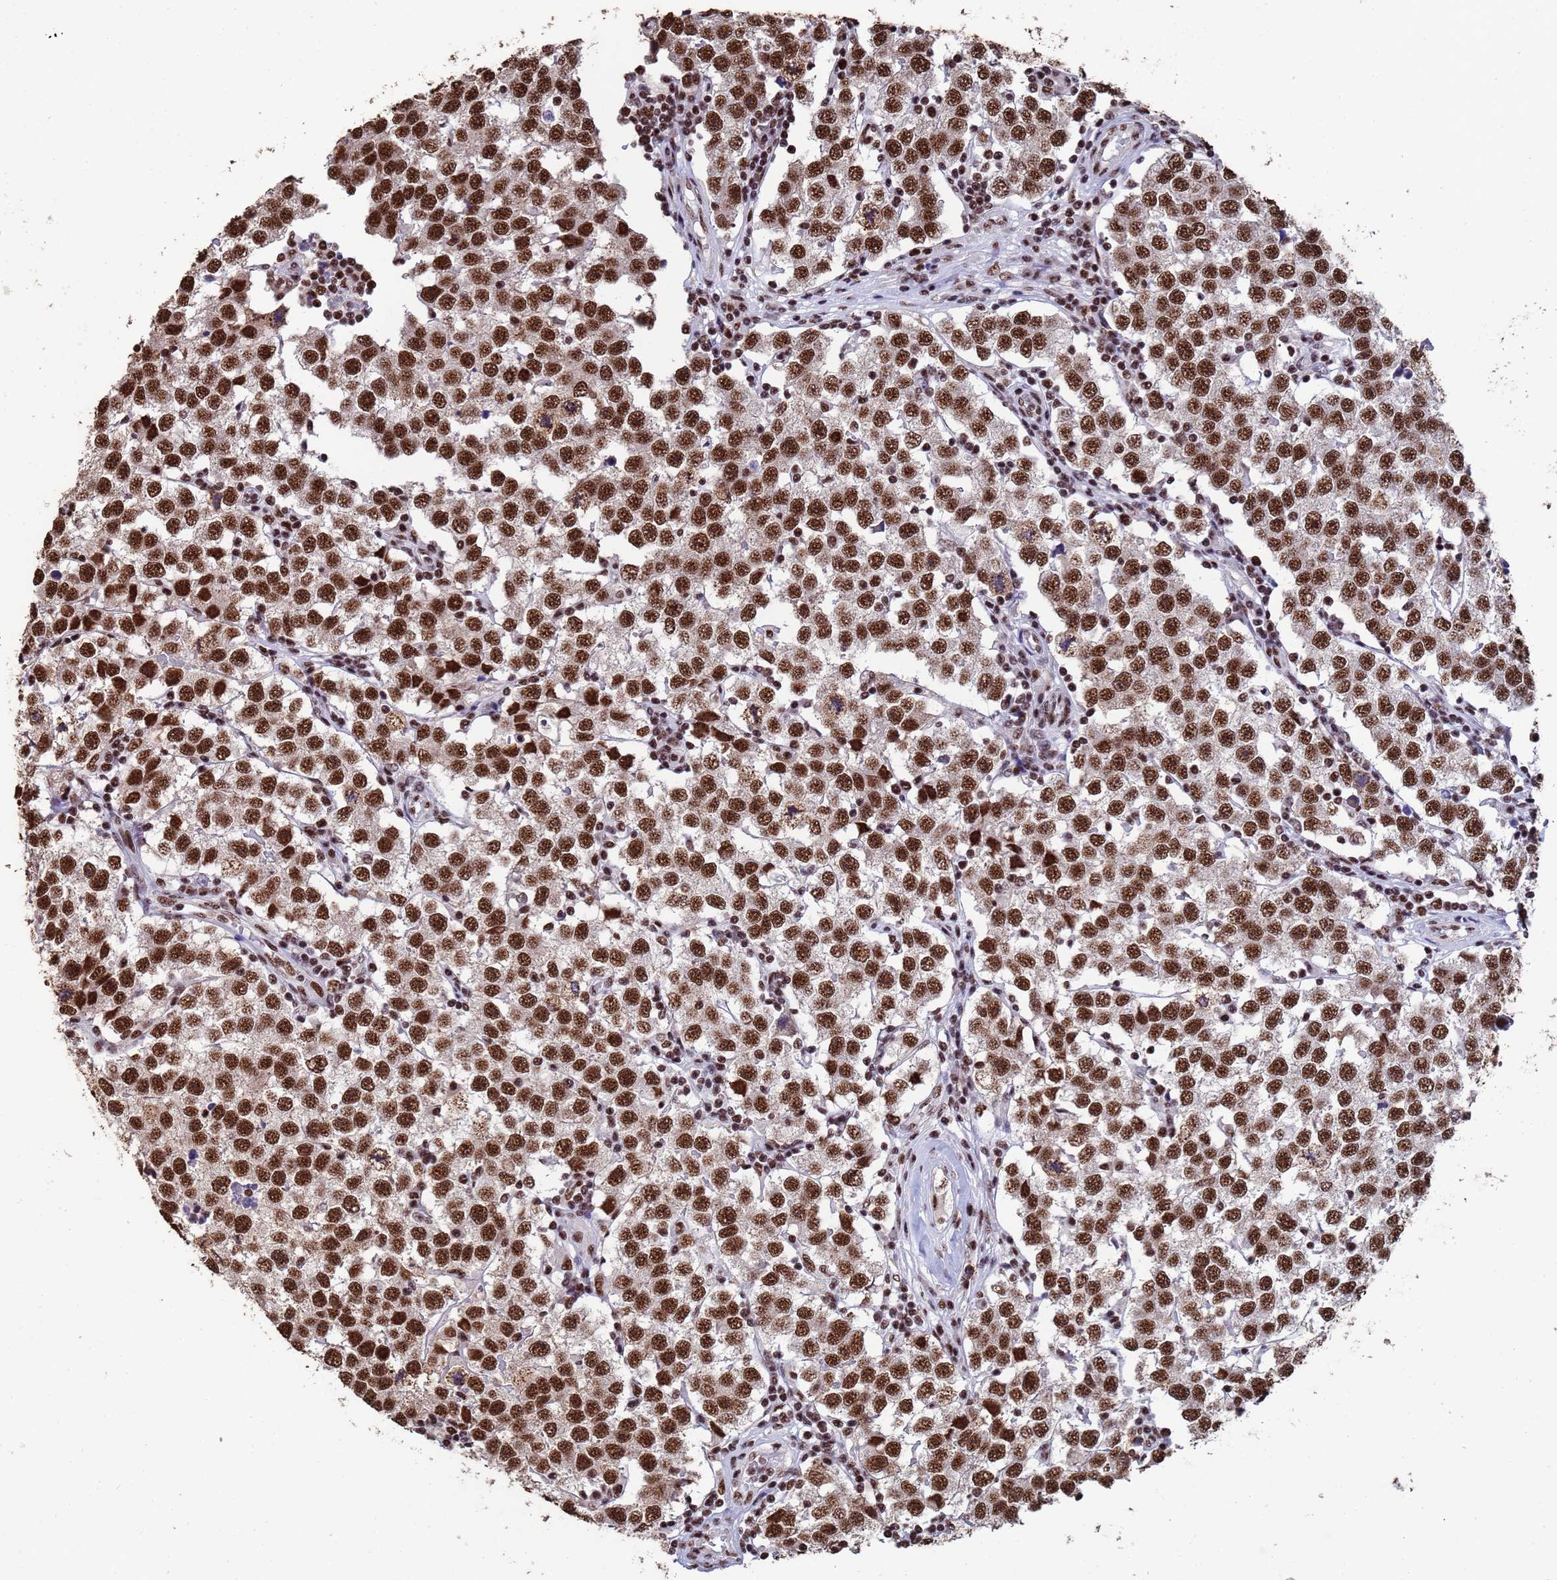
{"staining": {"intensity": "strong", "quantity": ">75%", "location": "nuclear"}, "tissue": "testis cancer", "cell_type": "Tumor cells", "image_type": "cancer", "snomed": [{"axis": "morphology", "description": "Seminoma, NOS"}, {"axis": "topography", "description": "Testis"}], "caption": "This is an image of immunohistochemistry (IHC) staining of testis cancer (seminoma), which shows strong staining in the nuclear of tumor cells.", "gene": "SF3B2", "patient": {"sex": "male", "age": 34}}